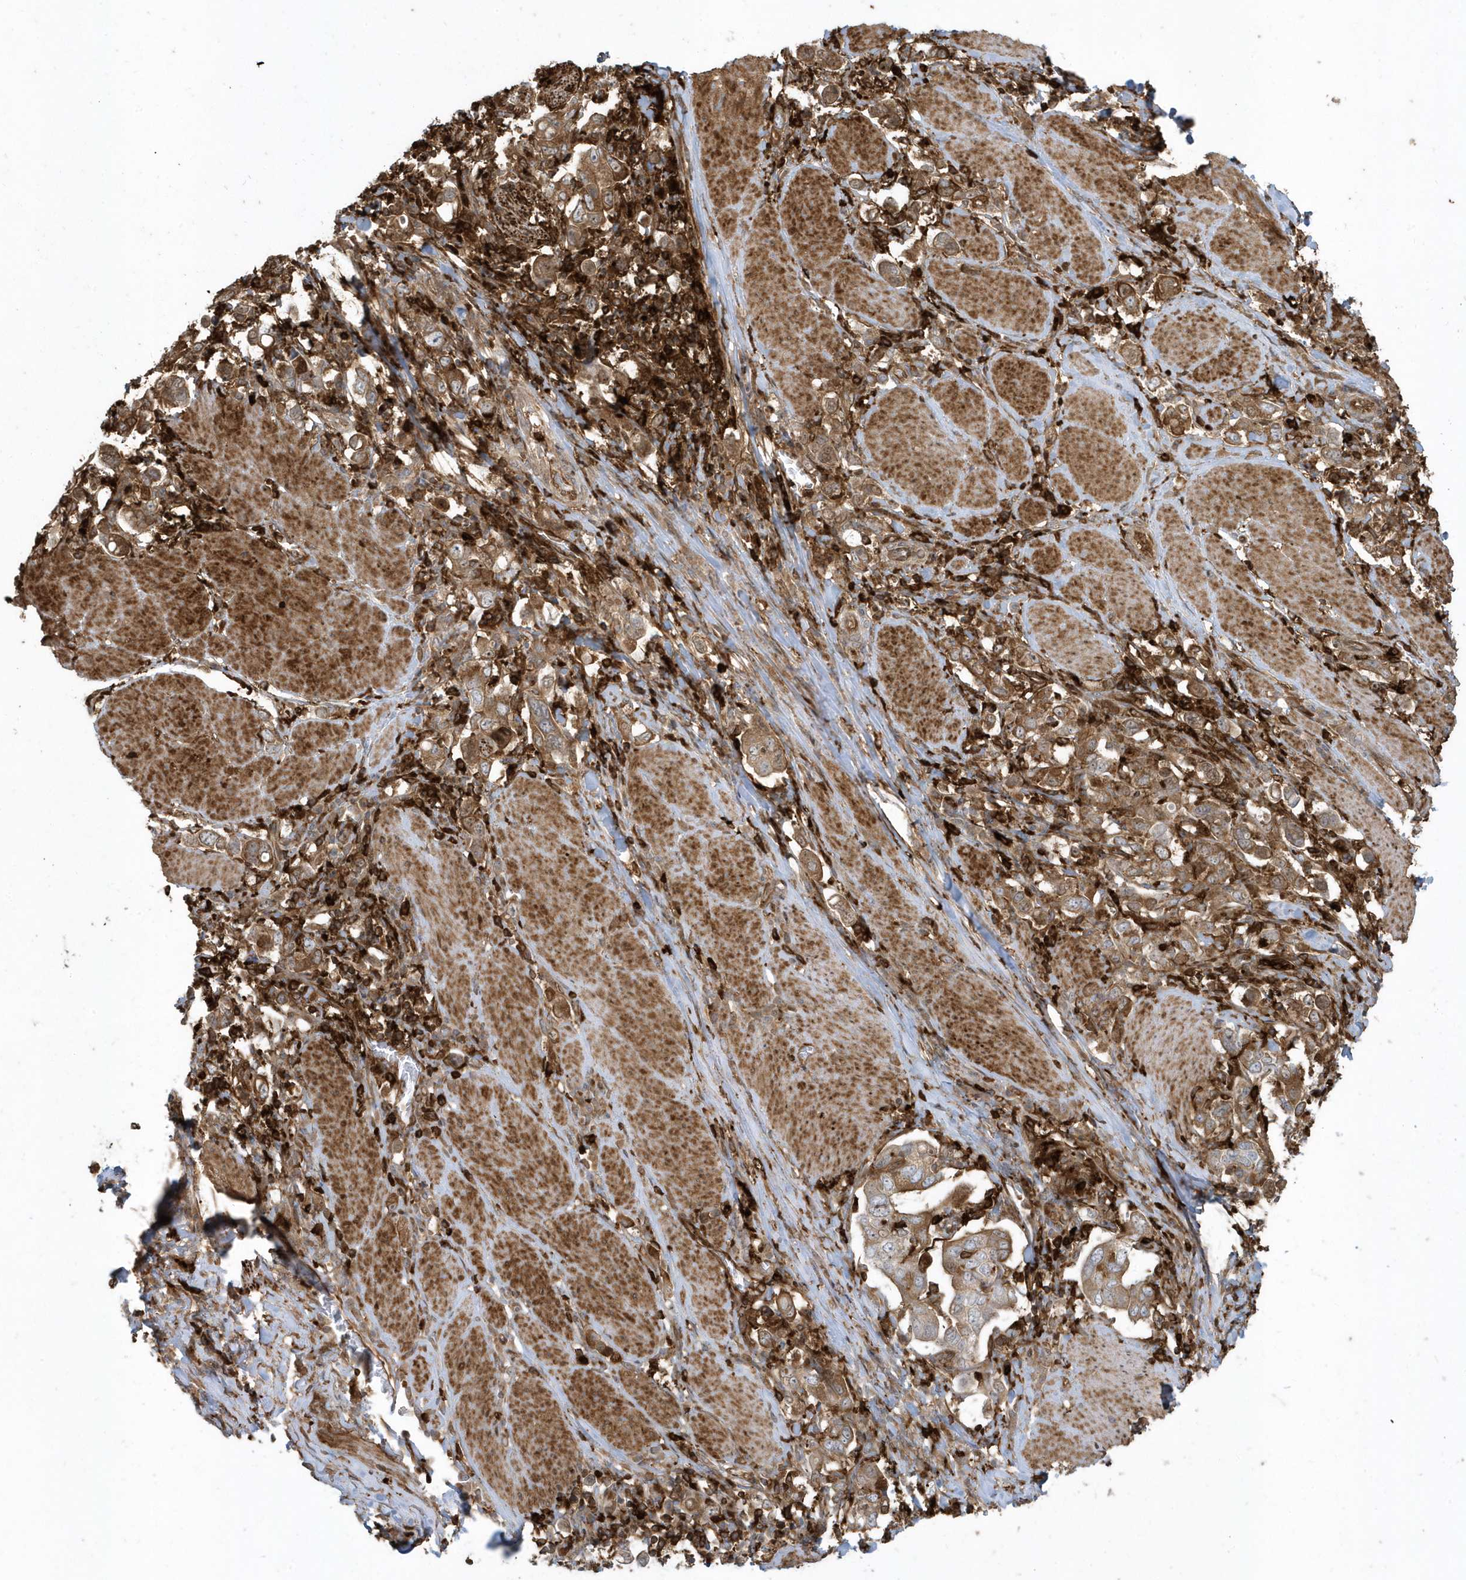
{"staining": {"intensity": "moderate", "quantity": ">75%", "location": "cytoplasmic/membranous"}, "tissue": "stomach cancer", "cell_type": "Tumor cells", "image_type": "cancer", "snomed": [{"axis": "morphology", "description": "Adenocarcinoma, NOS"}, {"axis": "topography", "description": "Stomach, upper"}], "caption": "A brown stain labels moderate cytoplasmic/membranous staining of a protein in stomach cancer tumor cells.", "gene": "CLCN6", "patient": {"sex": "male", "age": 62}}